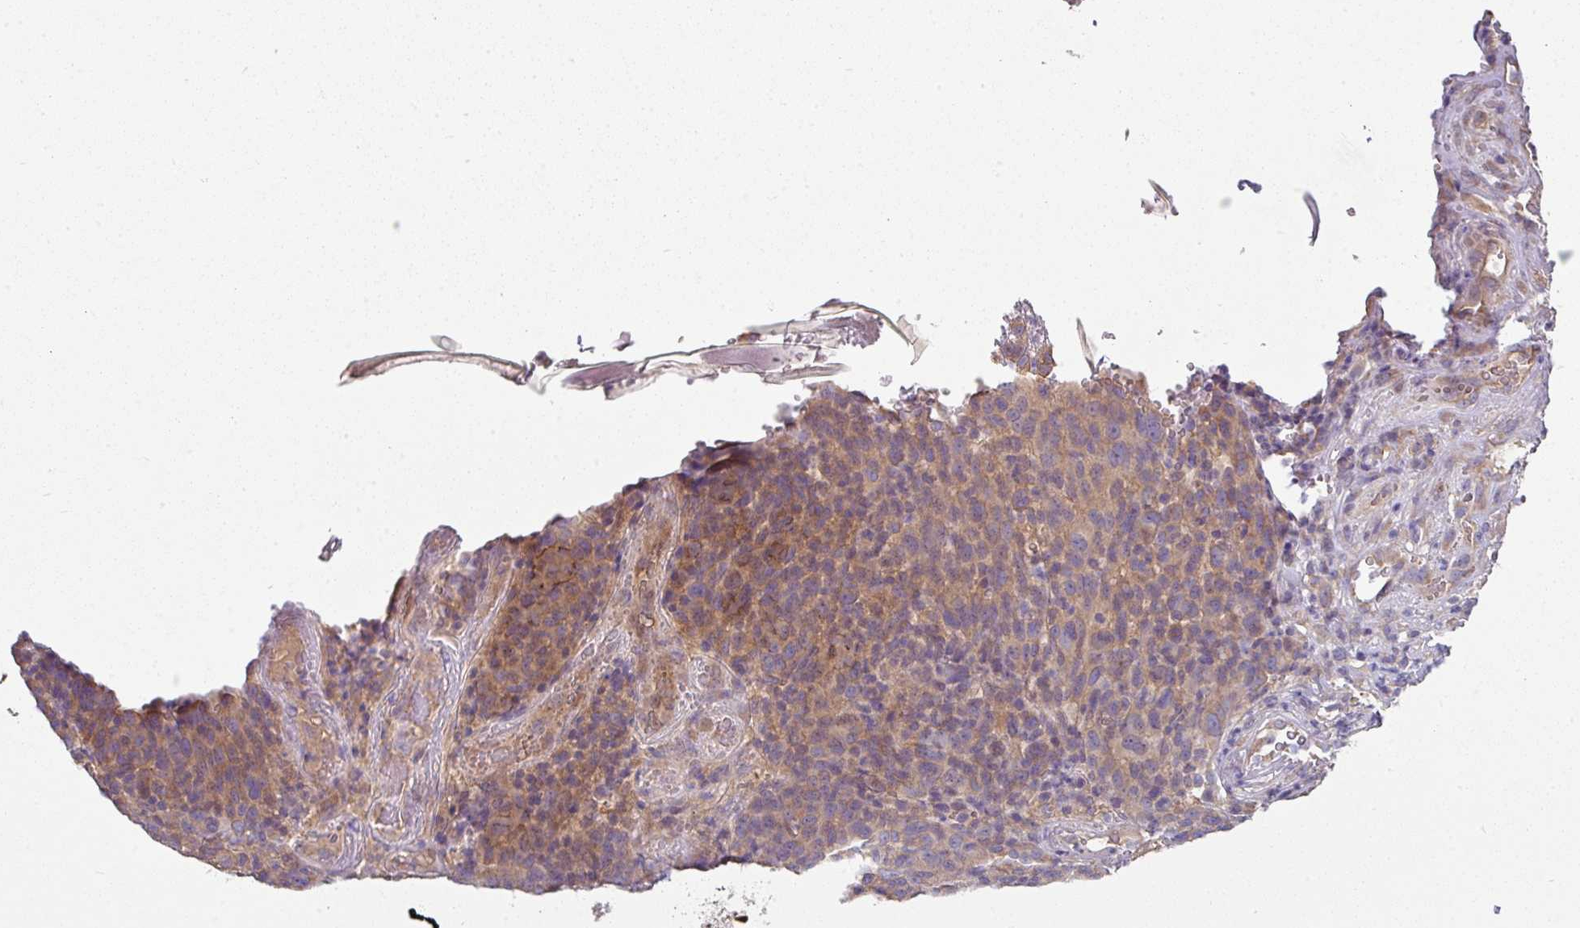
{"staining": {"intensity": "weak", "quantity": "<25%", "location": "cytoplasmic/membranous"}, "tissue": "melanoma", "cell_type": "Tumor cells", "image_type": "cancer", "snomed": [{"axis": "morphology", "description": "Malignant melanoma, NOS"}, {"axis": "topography", "description": "Skin"}], "caption": "Malignant melanoma was stained to show a protein in brown. There is no significant positivity in tumor cells.", "gene": "C4orf48", "patient": {"sex": "male", "age": 49}}